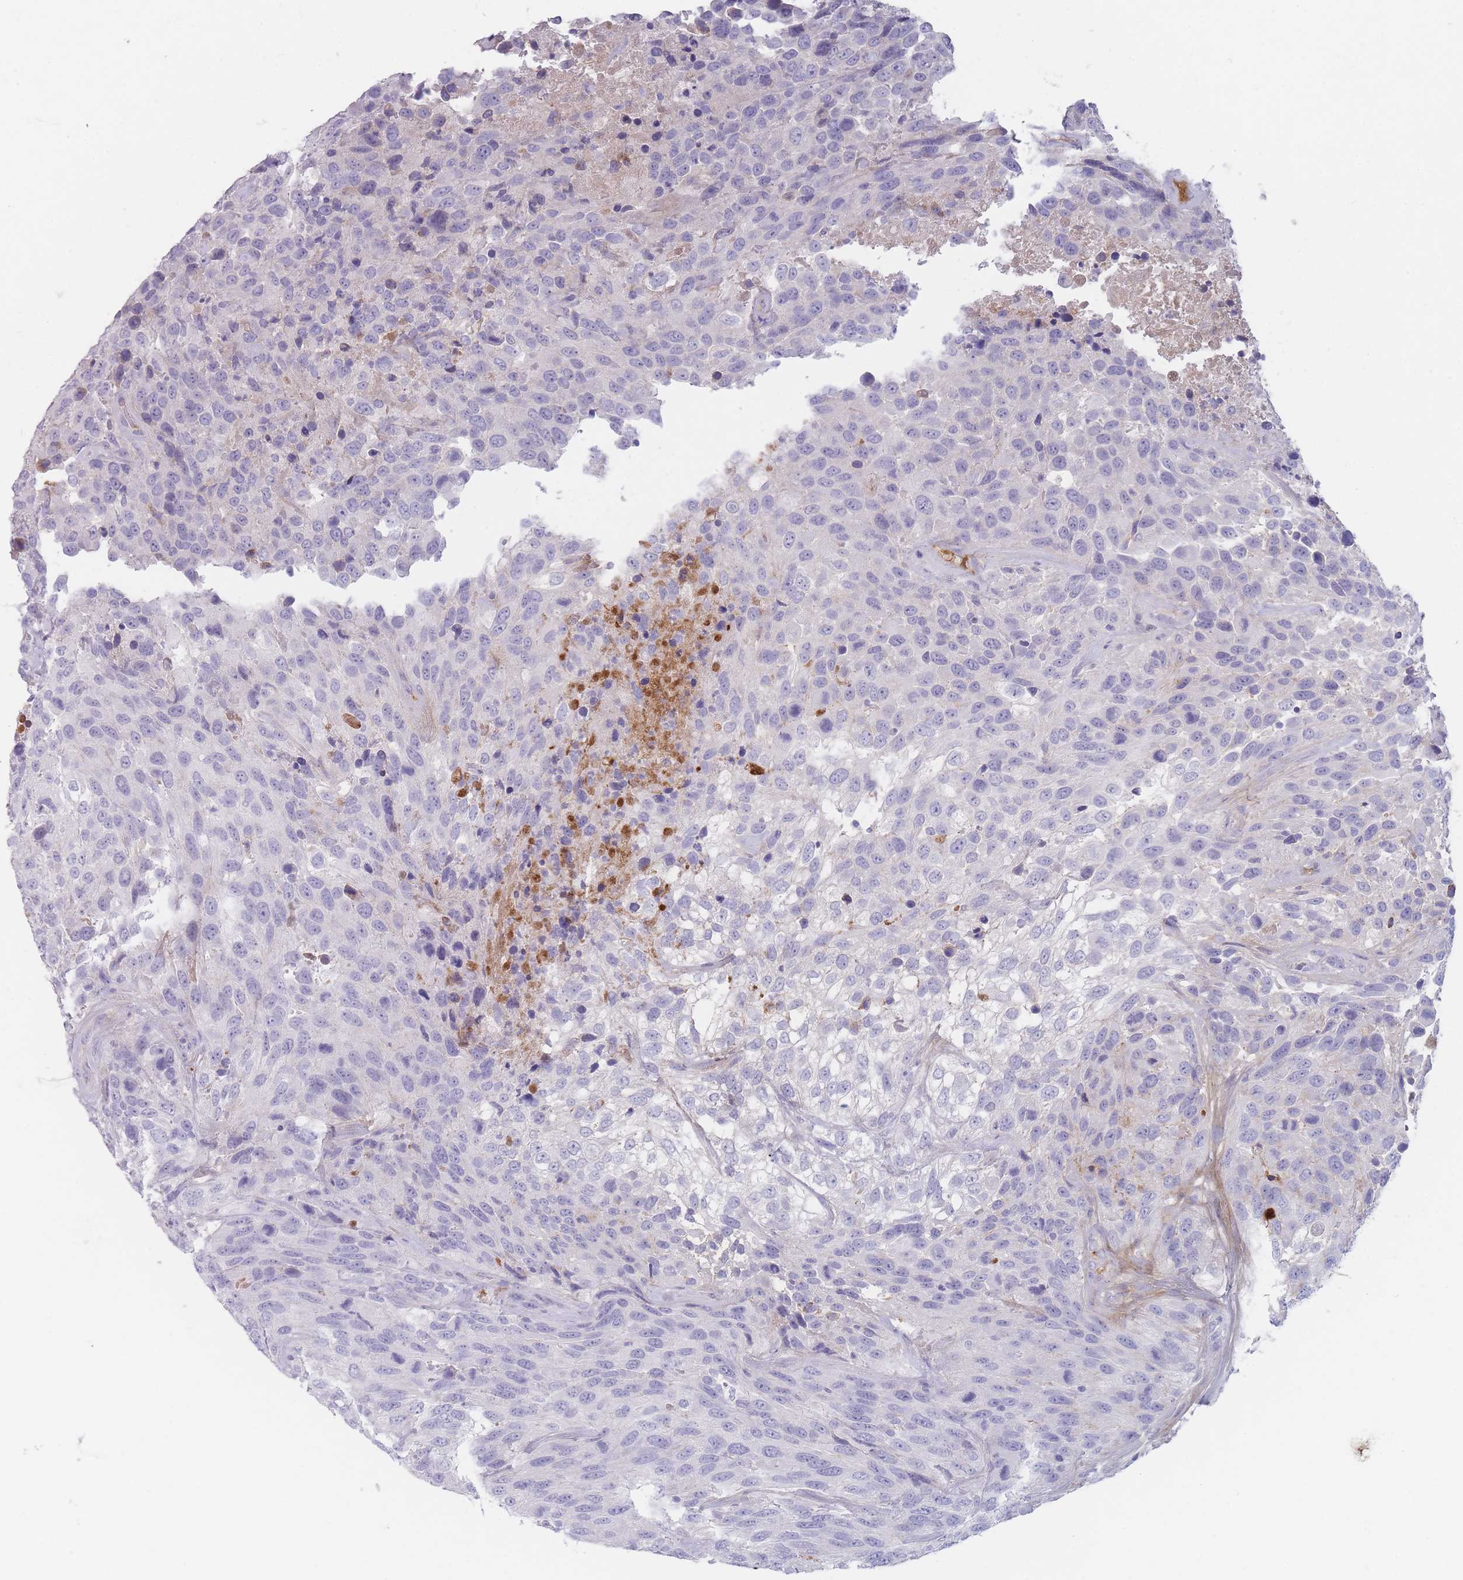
{"staining": {"intensity": "negative", "quantity": "none", "location": "none"}, "tissue": "urothelial cancer", "cell_type": "Tumor cells", "image_type": "cancer", "snomed": [{"axis": "morphology", "description": "Urothelial carcinoma, High grade"}, {"axis": "topography", "description": "Urinary bladder"}], "caption": "Urothelial cancer stained for a protein using immunohistochemistry (IHC) demonstrates no staining tumor cells.", "gene": "PRG4", "patient": {"sex": "female", "age": 70}}